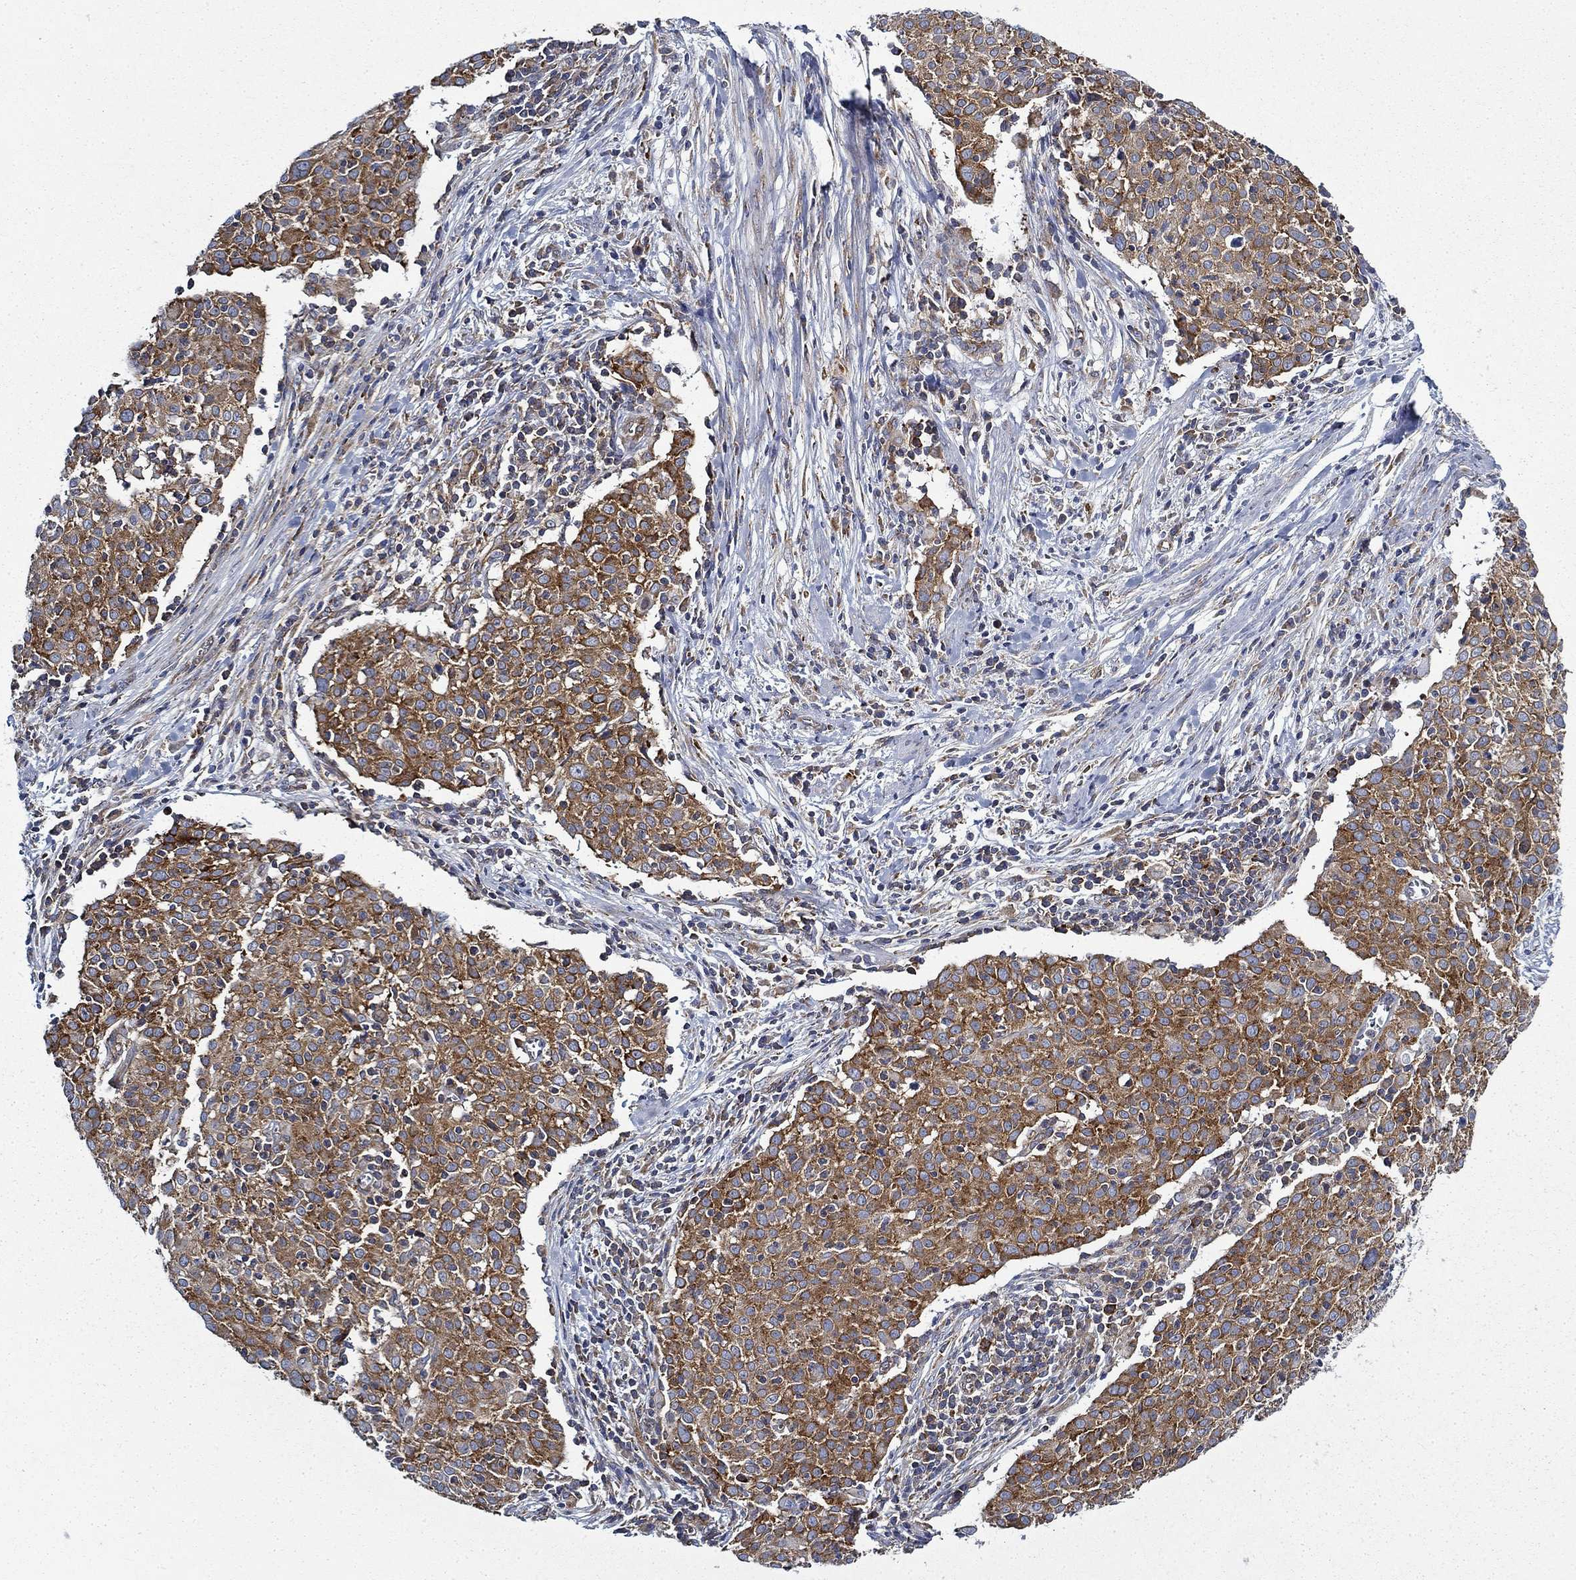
{"staining": {"intensity": "strong", "quantity": ">75%", "location": "cytoplasmic/membranous"}, "tissue": "cervical cancer", "cell_type": "Tumor cells", "image_type": "cancer", "snomed": [{"axis": "morphology", "description": "Squamous cell carcinoma, NOS"}, {"axis": "topography", "description": "Cervix"}], "caption": "Protein expression analysis of human cervical cancer reveals strong cytoplasmic/membranous expression in approximately >75% of tumor cells.", "gene": "FXR1", "patient": {"sex": "female", "age": 39}}